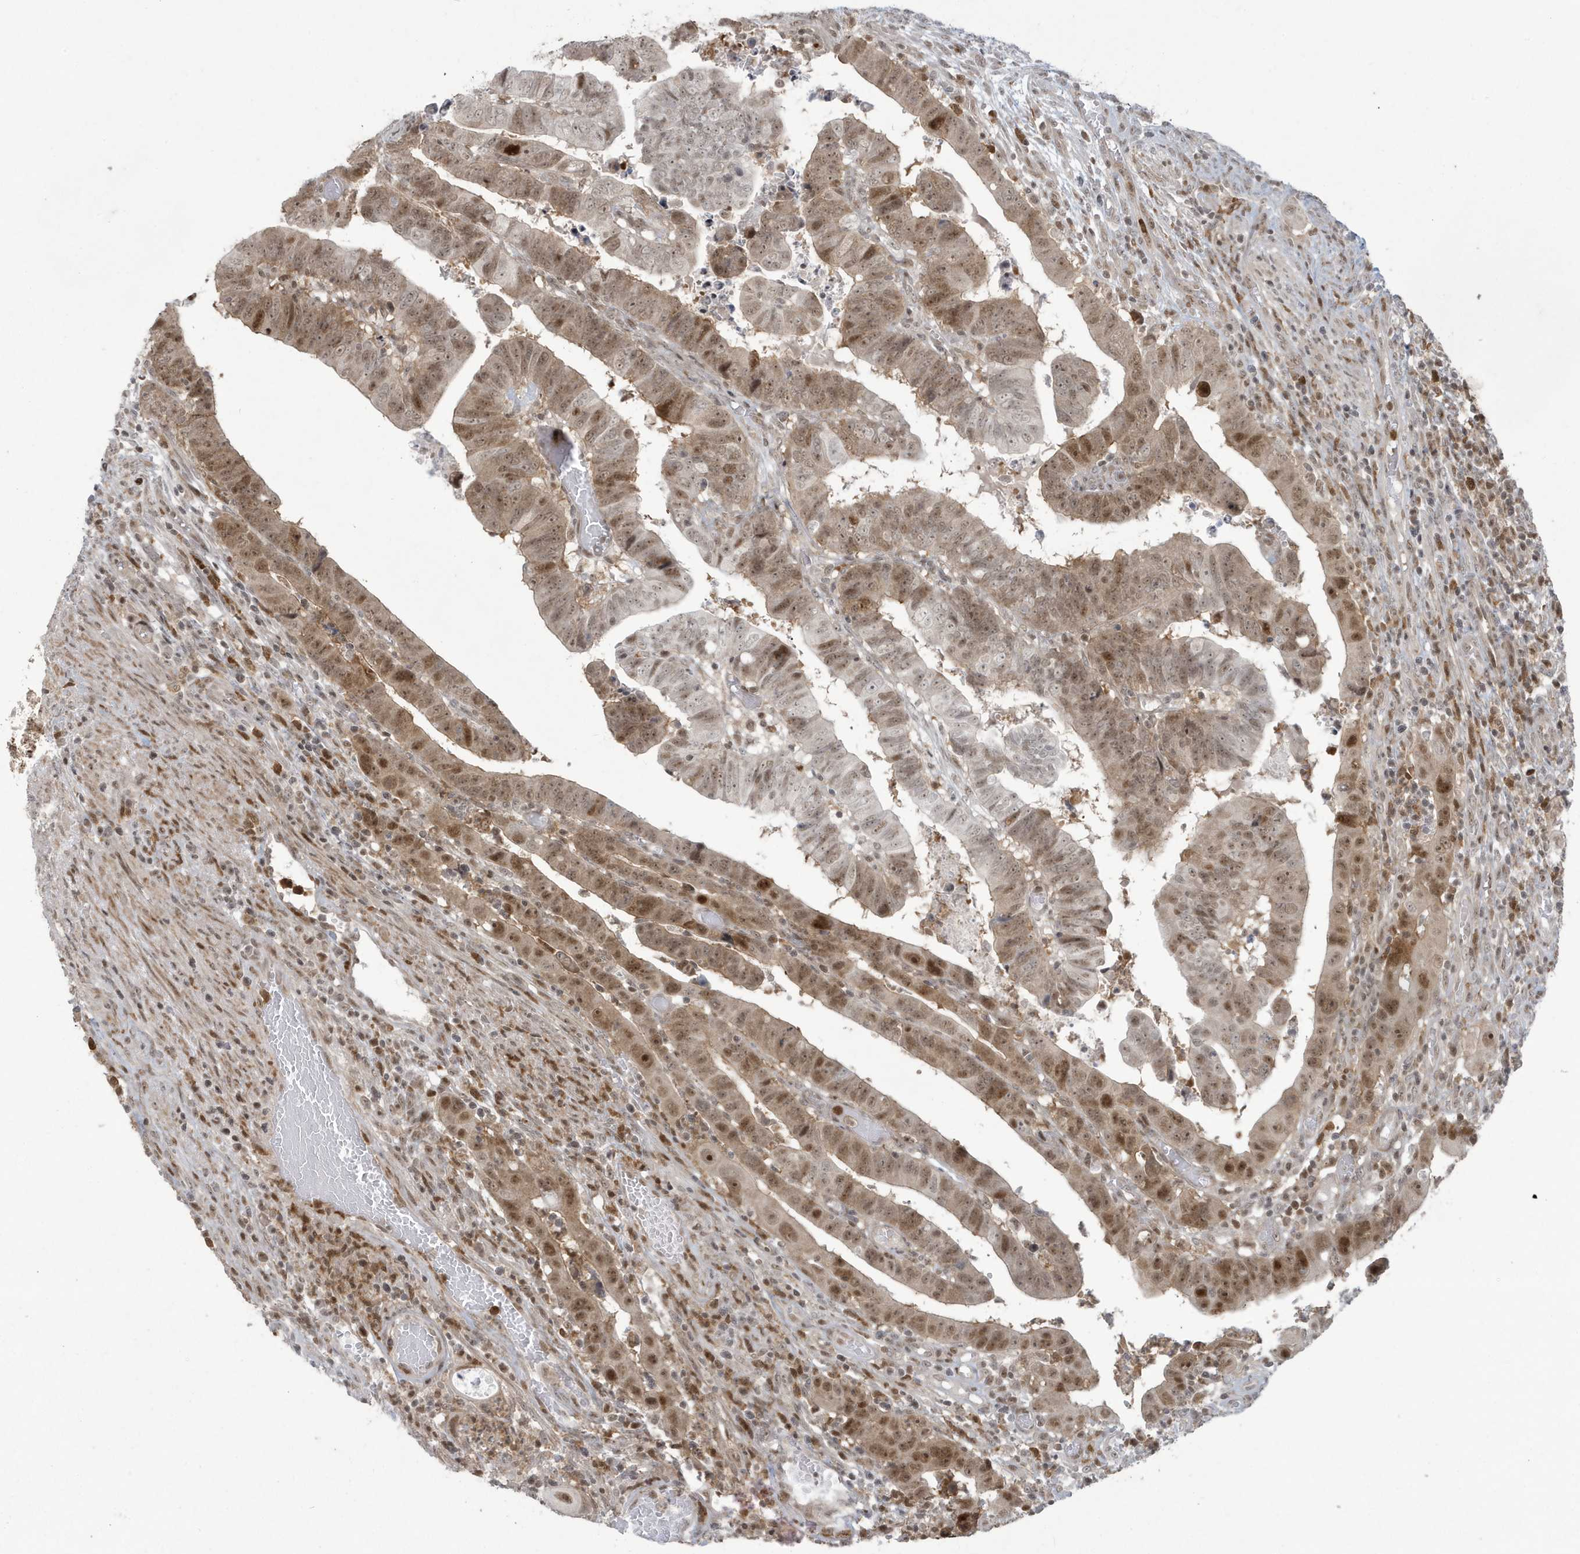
{"staining": {"intensity": "moderate", "quantity": ">75%", "location": "nuclear"}, "tissue": "colorectal cancer", "cell_type": "Tumor cells", "image_type": "cancer", "snomed": [{"axis": "morphology", "description": "Normal tissue, NOS"}, {"axis": "morphology", "description": "Adenocarcinoma, NOS"}, {"axis": "topography", "description": "Rectum"}], "caption": "Colorectal adenocarcinoma was stained to show a protein in brown. There is medium levels of moderate nuclear expression in about >75% of tumor cells.", "gene": "C1orf52", "patient": {"sex": "female", "age": 65}}